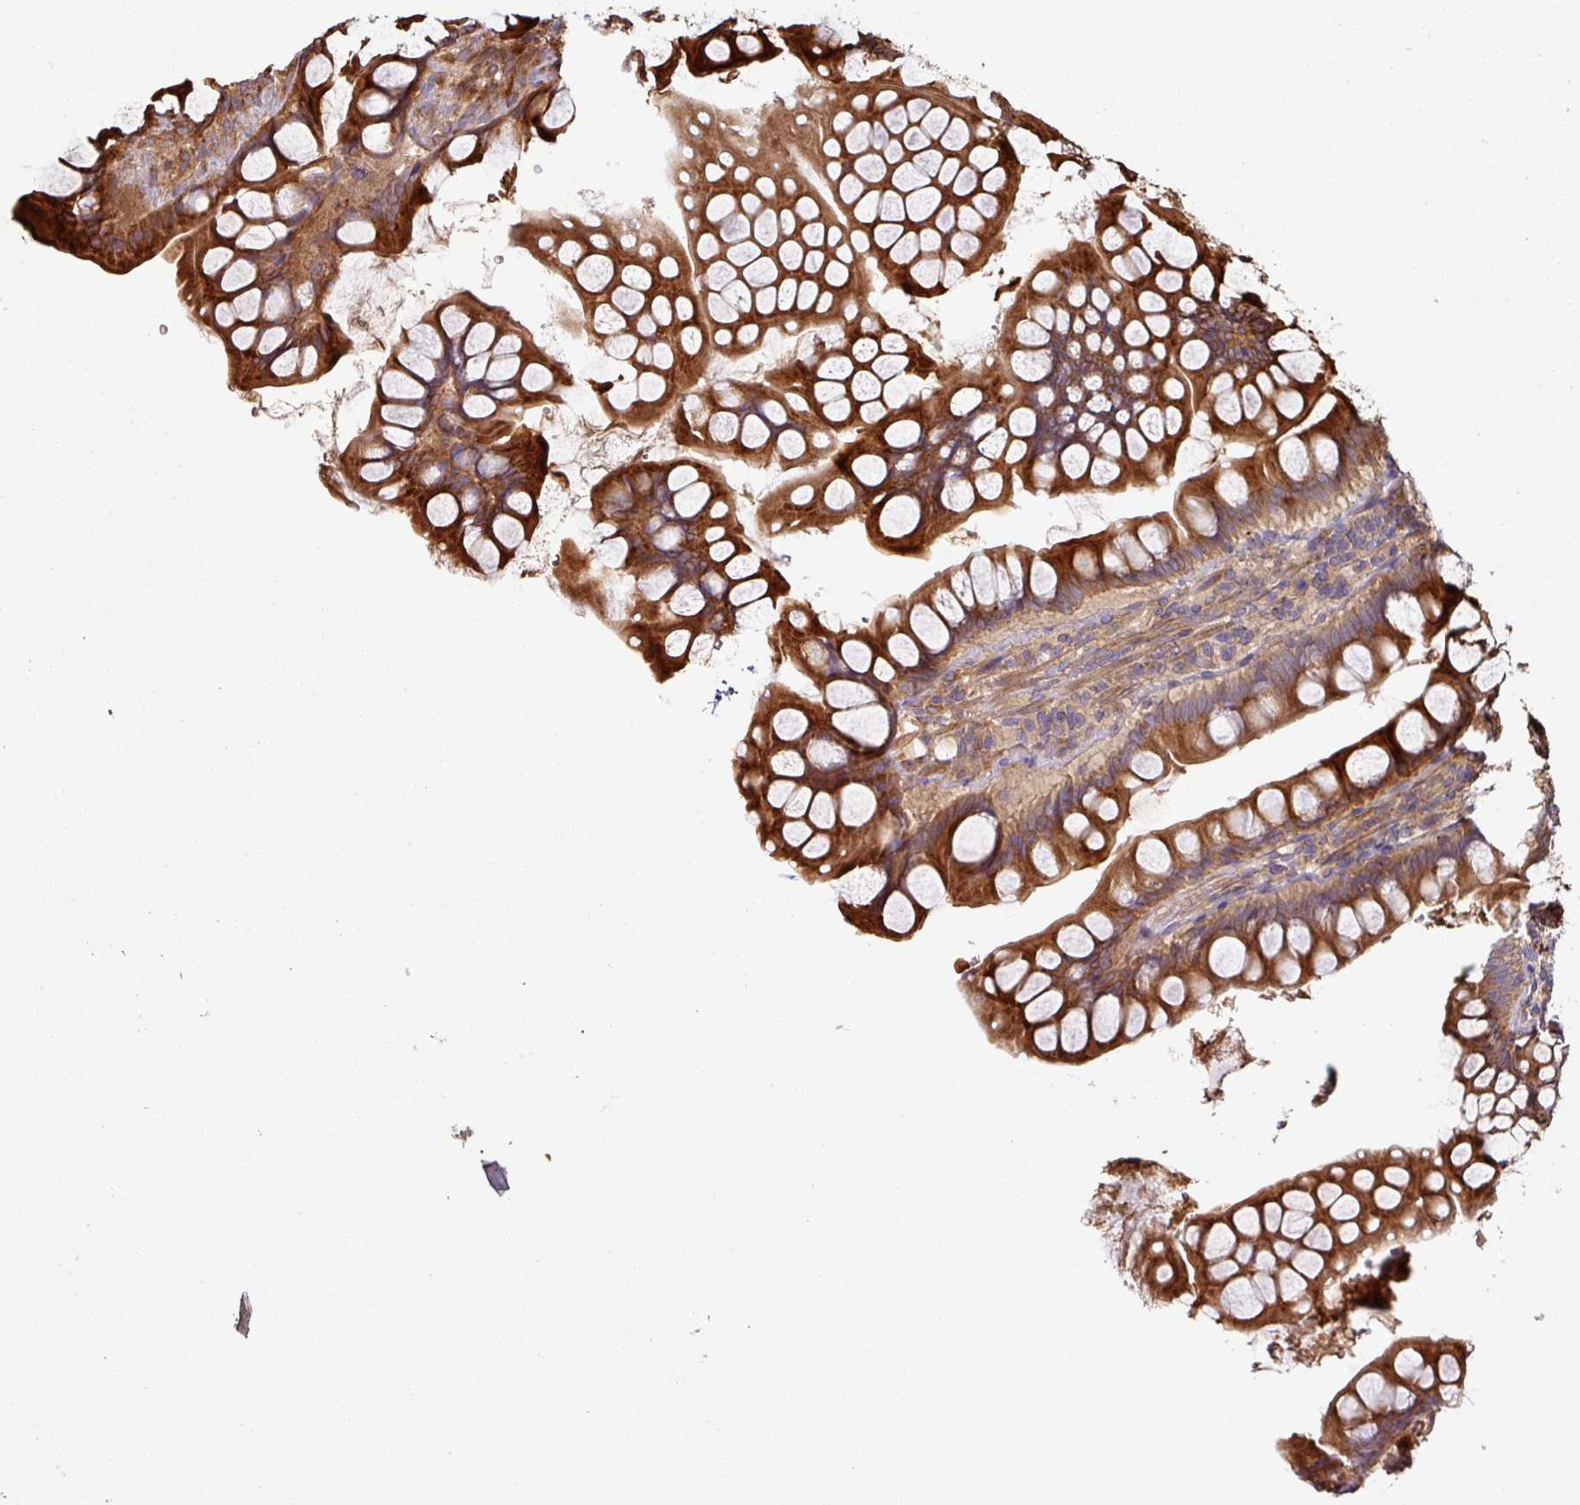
{"staining": {"intensity": "strong", "quantity": ">75%", "location": "cytoplasmic/membranous"}, "tissue": "small intestine", "cell_type": "Glandular cells", "image_type": "normal", "snomed": [{"axis": "morphology", "description": "Normal tissue, NOS"}, {"axis": "topography", "description": "Small intestine"}], "caption": "The photomicrograph reveals immunohistochemical staining of unremarkable small intestine. There is strong cytoplasmic/membranous staining is identified in approximately >75% of glandular cells.", "gene": "SIK1", "patient": {"sex": "male", "age": 70}}